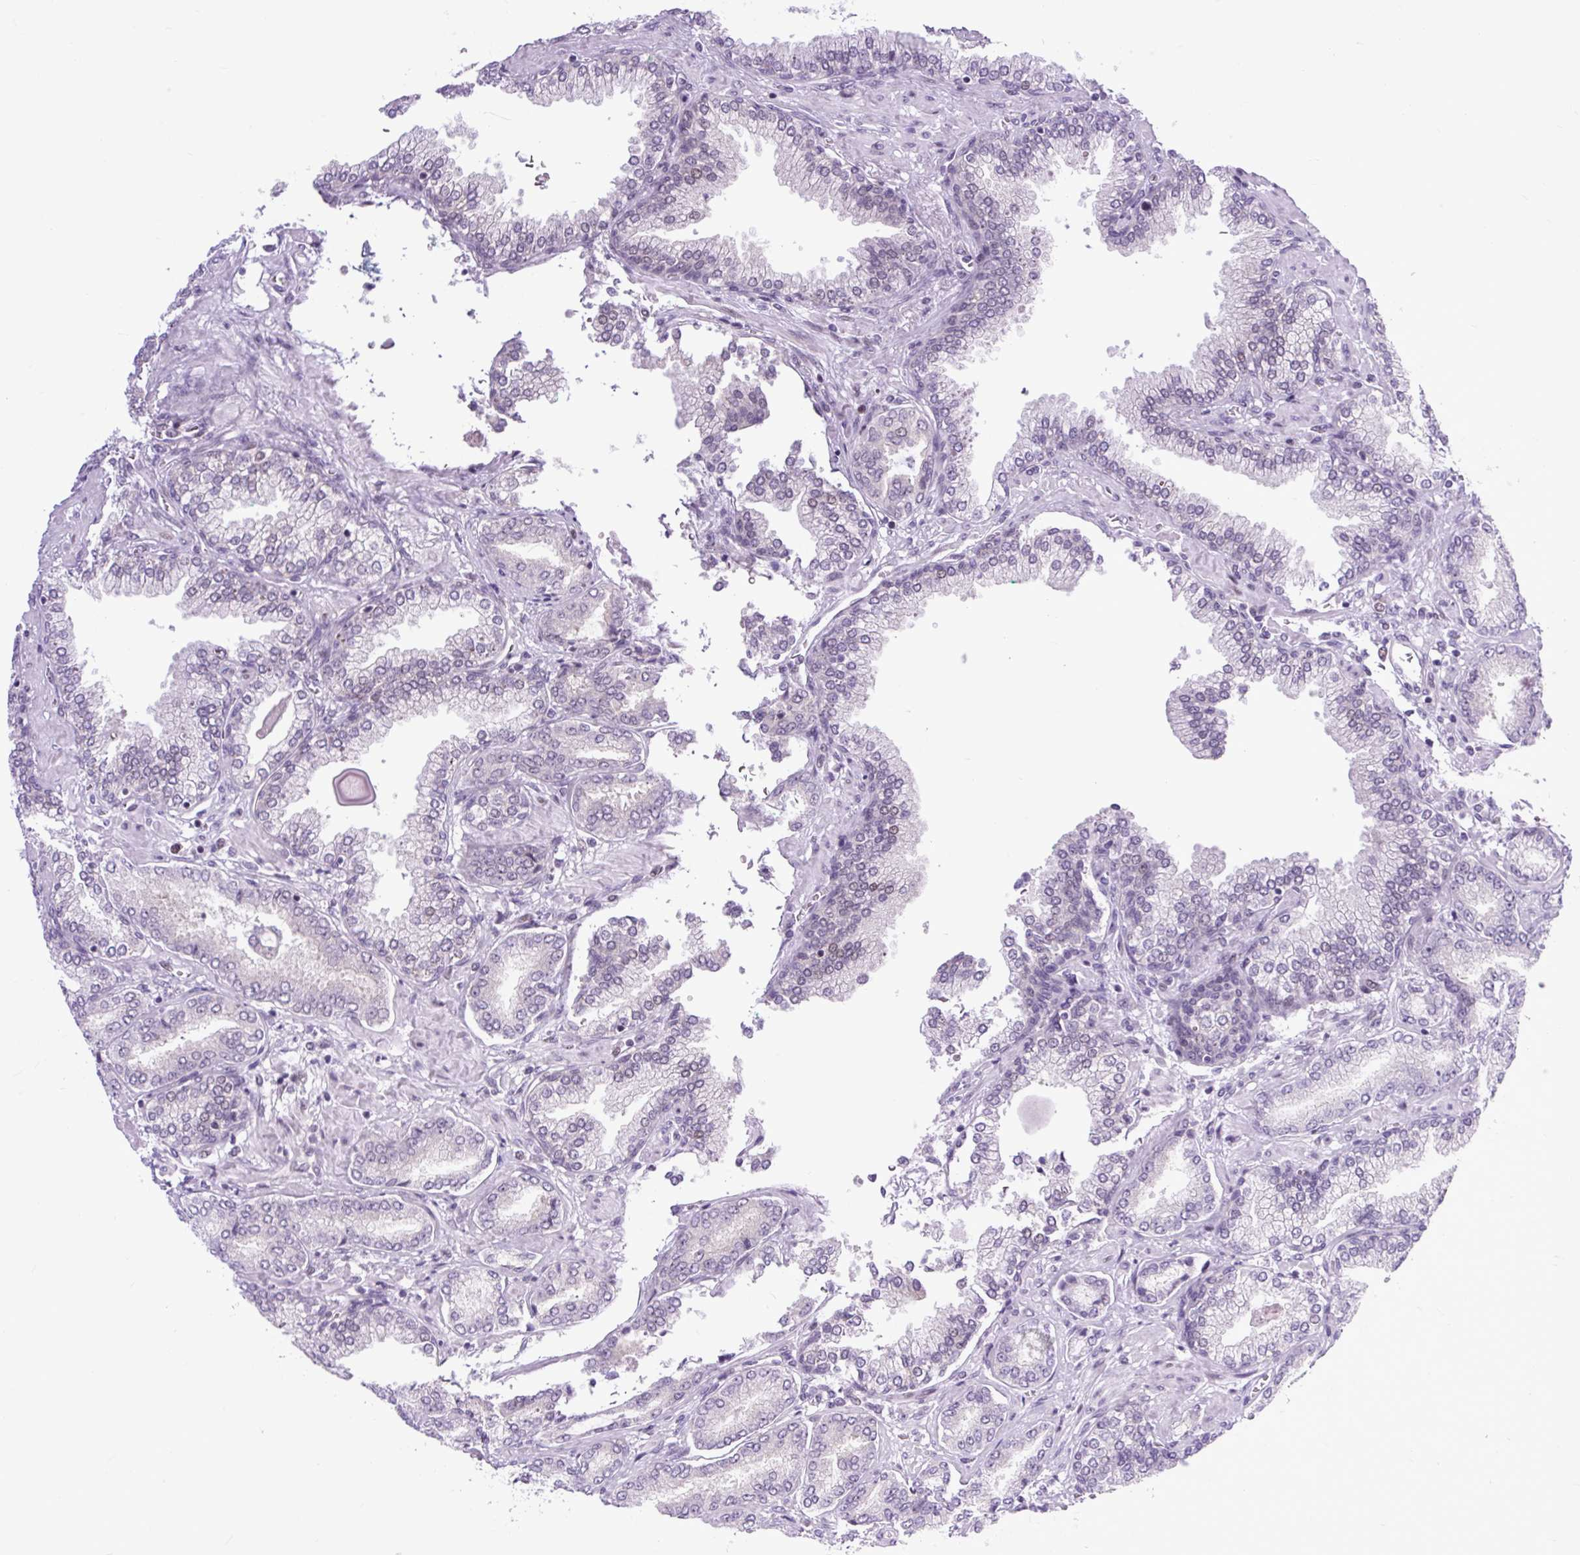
{"staining": {"intensity": "weak", "quantity": "25%-75%", "location": "nuclear"}, "tissue": "prostate cancer", "cell_type": "Tumor cells", "image_type": "cancer", "snomed": [{"axis": "morphology", "description": "Adenocarcinoma, High grade"}, {"axis": "topography", "description": "Prostate"}], "caption": "Immunohistochemistry (IHC) (DAB) staining of prostate cancer exhibits weak nuclear protein staining in about 25%-75% of tumor cells.", "gene": "CLK2", "patient": {"sex": "male", "age": 72}}